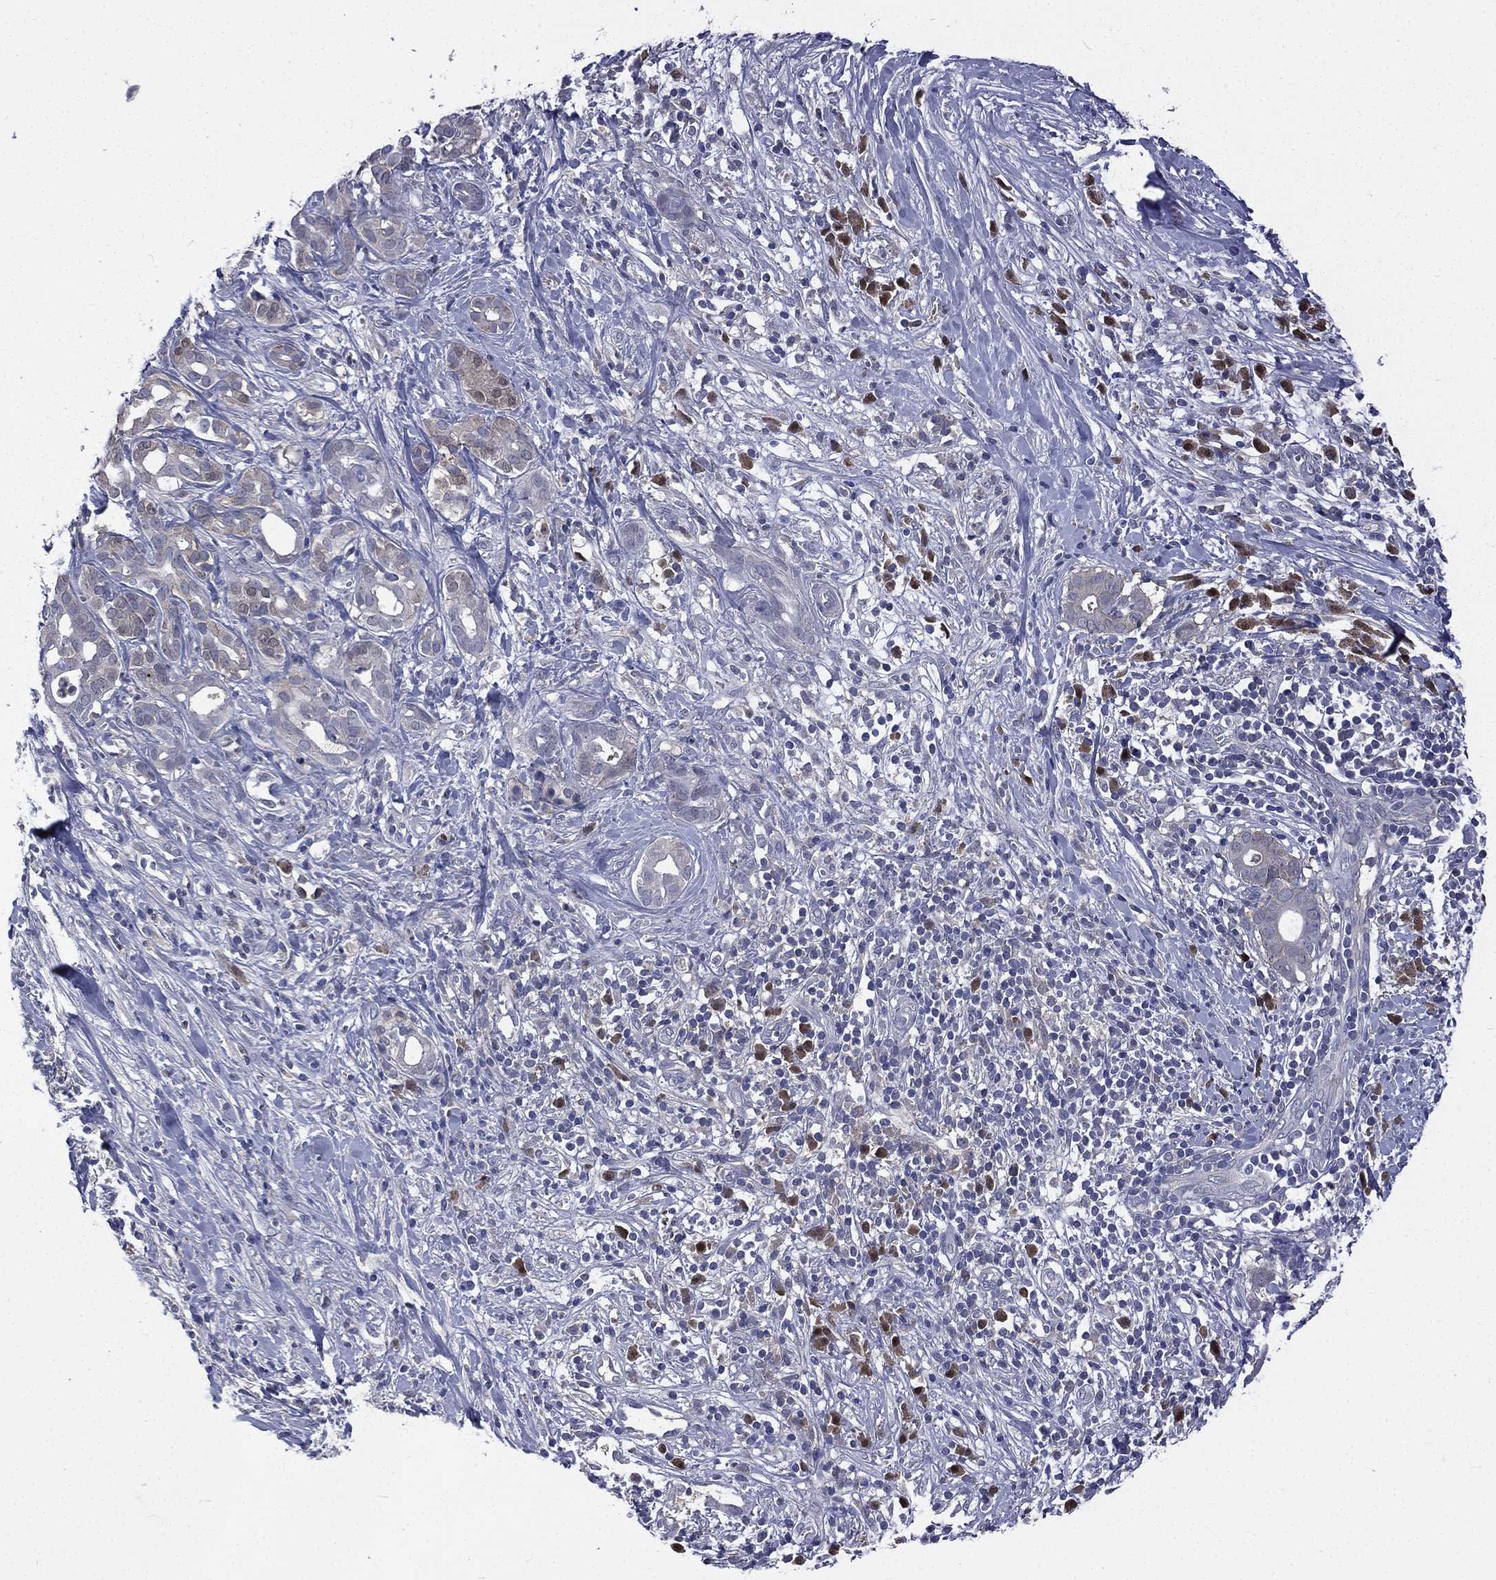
{"staining": {"intensity": "weak", "quantity": "<25%", "location": "cytoplasmic/membranous"}, "tissue": "pancreatic cancer", "cell_type": "Tumor cells", "image_type": "cancer", "snomed": [{"axis": "morphology", "description": "Adenocarcinoma, NOS"}, {"axis": "topography", "description": "Pancreas"}], "caption": "Immunohistochemical staining of adenocarcinoma (pancreatic) demonstrates no significant staining in tumor cells. The staining is performed using DAB (3,3'-diaminobenzidine) brown chromogen with nuclei counter-stained in using hematoxylin.", "gene": "CA12", "patient": {"sex": "male", "age": 61}}